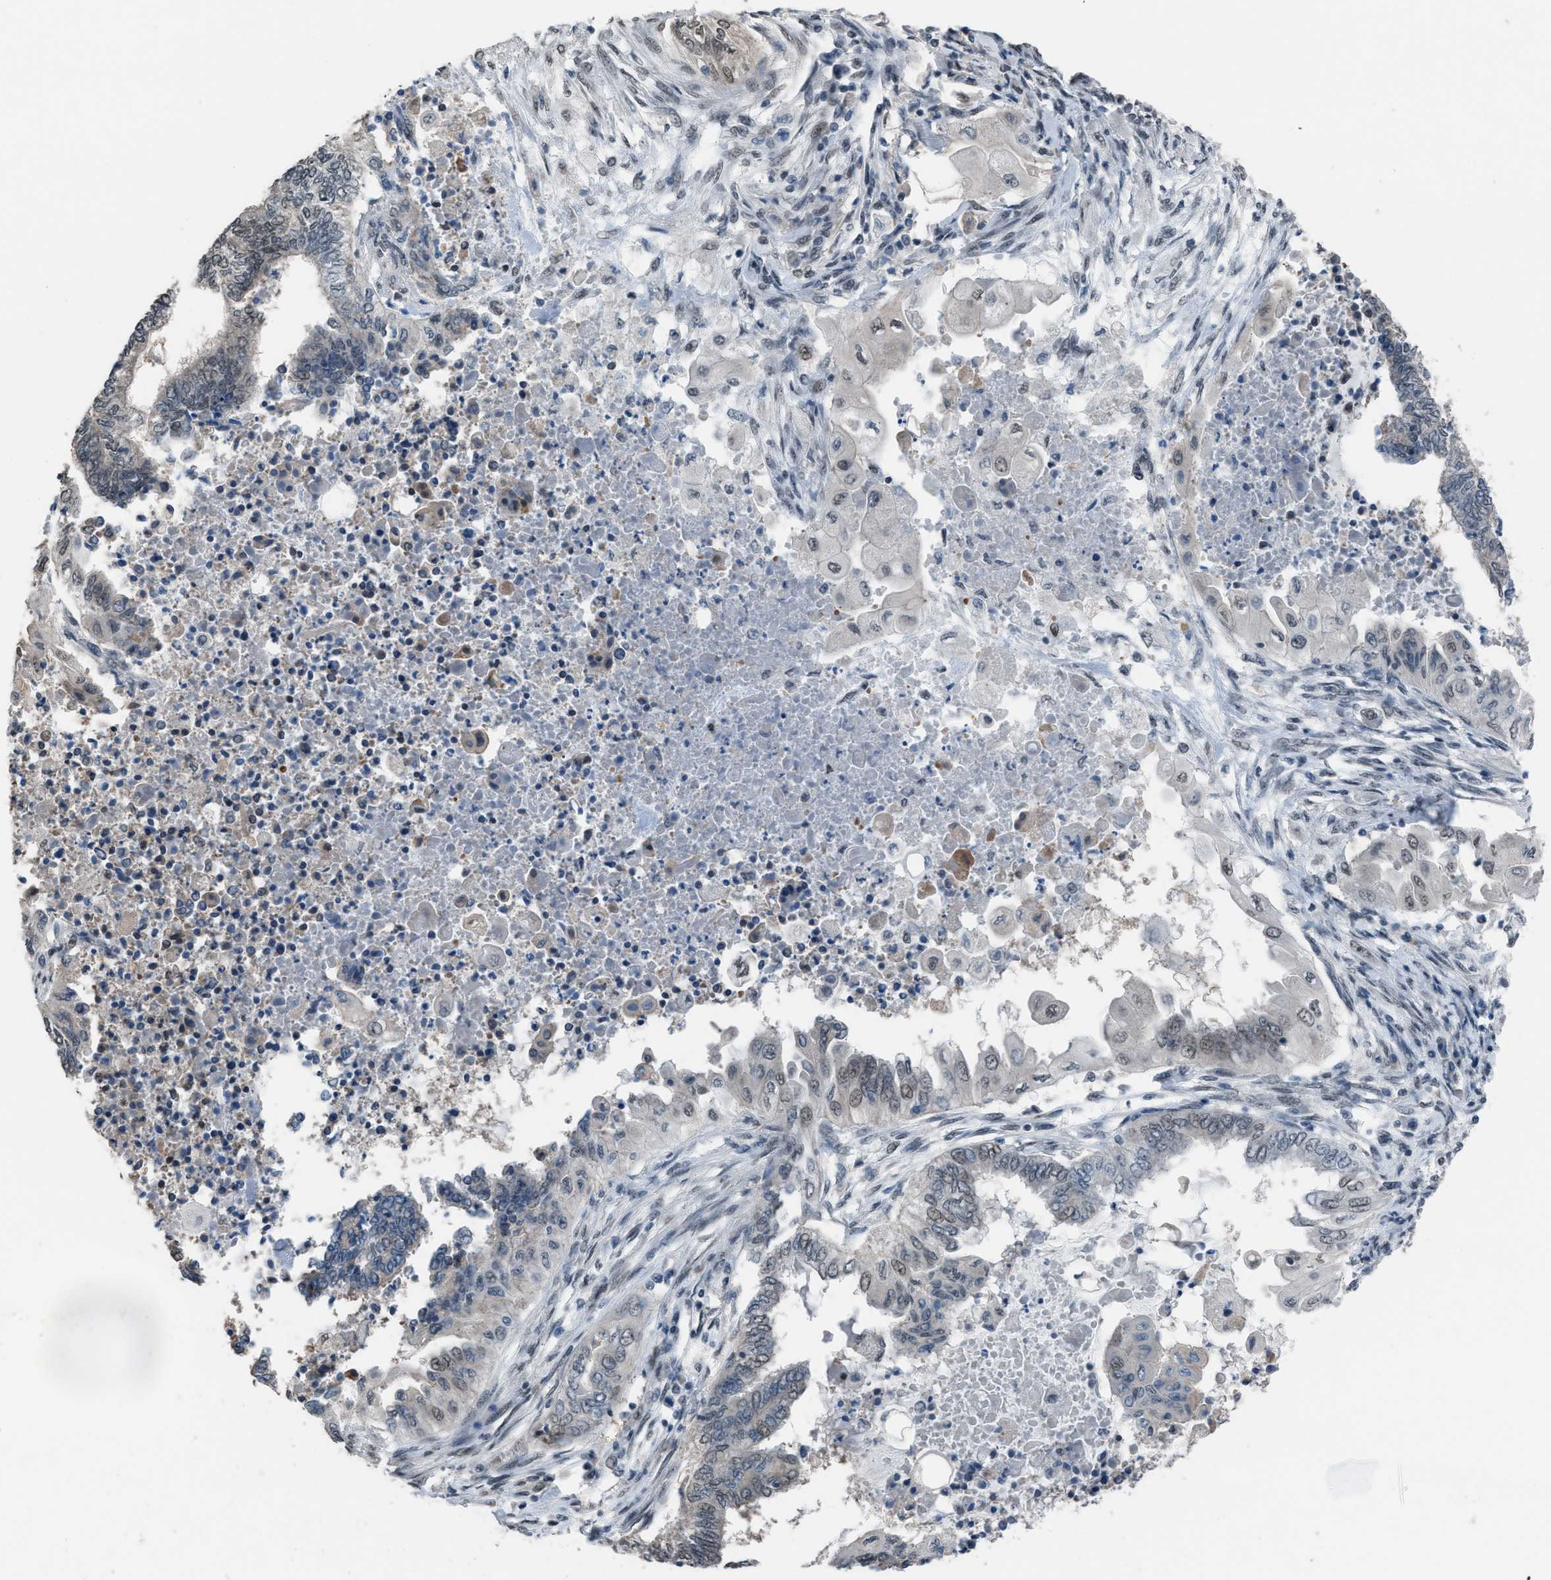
{"staining": {"intensity": "weak", "quantity": "<25%", "location": "nuclear"}, "tissue": "endometrial cancer", "cell_type": "Tumor cells", "image_type": "cancer", "snomed": [{"axis": "morphology", "description": "Adenocarcinoma, NOS"}, {"axis": "topography", "description": "Uterus"}, {"axis": "topography", "description": "Endometrium"}], "caption": "Immunohistochemistry photomicrograph of neoplastic tissue: human adenocarcinoma (endometrial) stained with DAB displays no significant protein expression in tumor cells.", "gene": "ZNF276", "patient": {"sex": "female", "age": 70}}